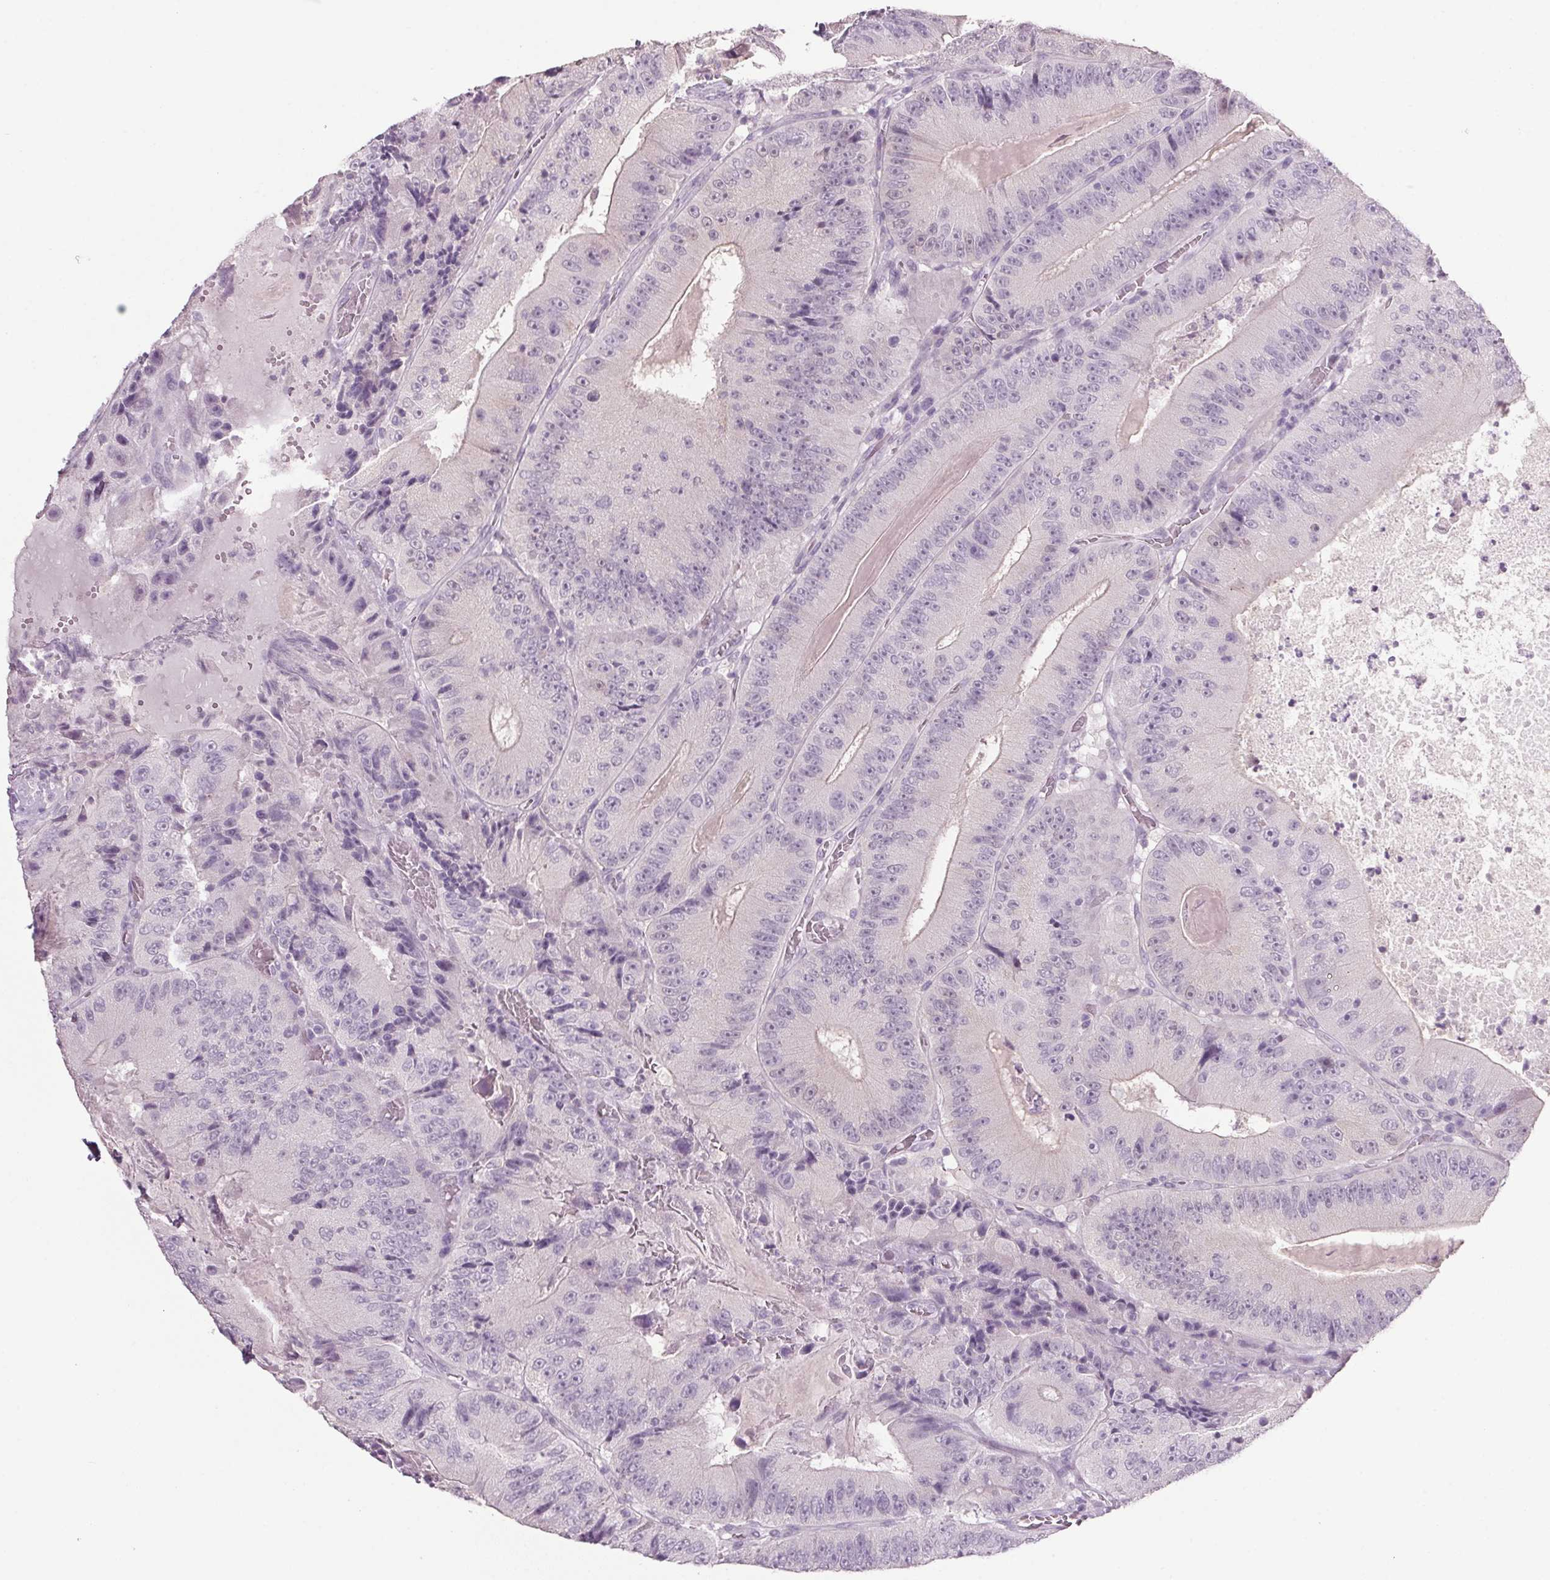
{"staining": {"intensity": "negative", "quantity": "none", "location": "none"}, "tissue": "colorectal cancer", "cell_type": "Tumor cells", "image_type": "cancer", "snomed": [{"axis": "morphology", "description": "Adenocarcinoma, NOS"}, {"axis": "topography", "description": "Colon"}], "caption": "A high-resolution photomicrograph shows IHC staining of colorectal adenocarcinoma, which displays no significant expression in tumor cells.", "gene": "PPP1R1A", "patient": {"sex": "female", "age": 86}}